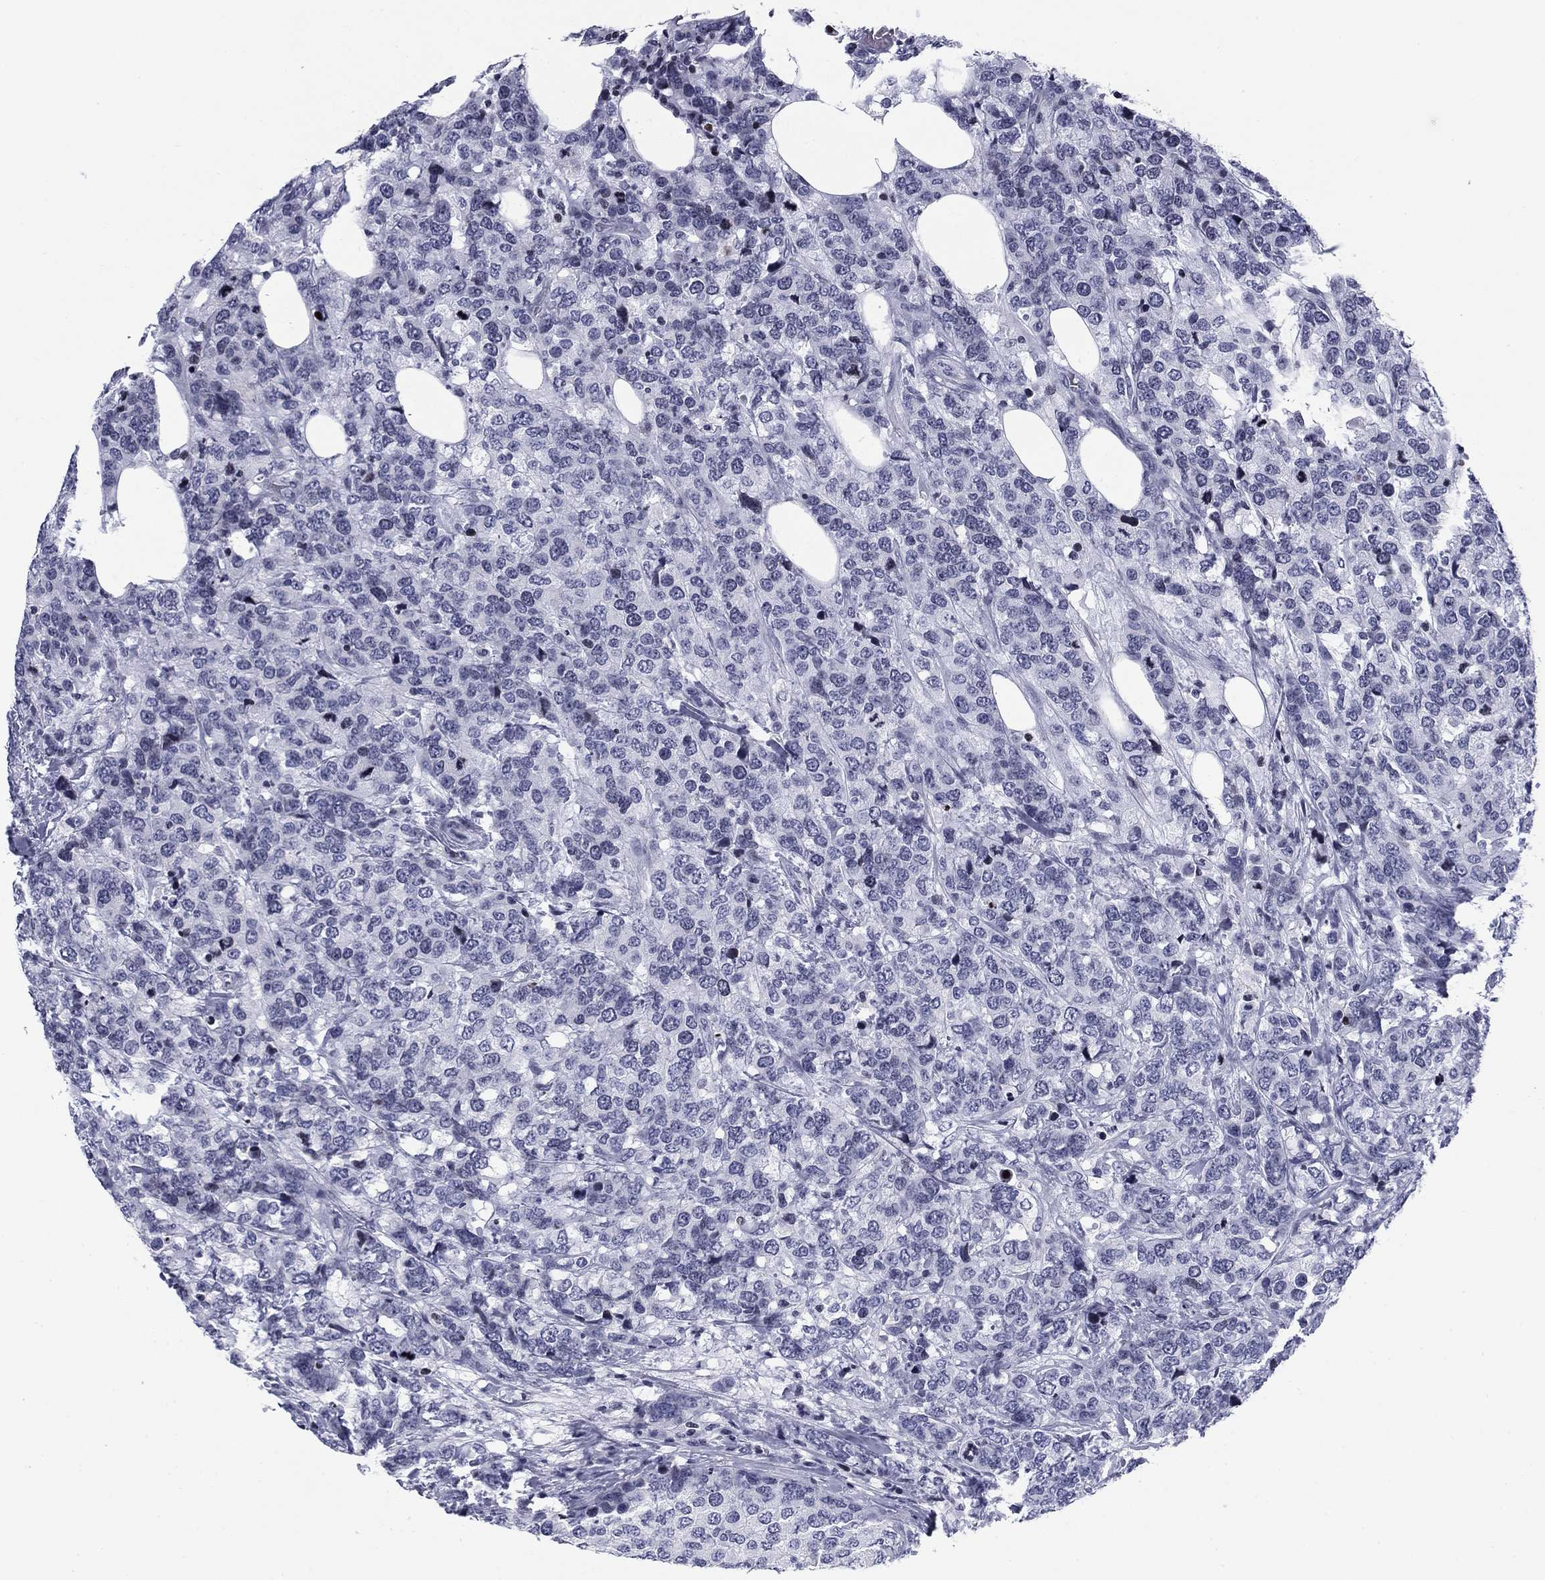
{"staining": {"intensity": "negative", "quantity": "none", "location": "none"}, "tissue": "breast cancer", "cell_type": "Tumor cells", "image_type": "cancer", "snomed": [{"axis": "morphology", "description": "Lobular carcinoma"}, {"axis": "topography", "description": "Breast"}], "caption": "Immunohistochemistry photomicrograph of neoplastic tissue: human breast lobular carcinoma stained with DAB shows no significant protein positivity in tumor cells. (DAB immunohistochemistry (IHC), high magnification).", "gene": "CCDC144A", "patient": {"sex": "female", "age": 59}}